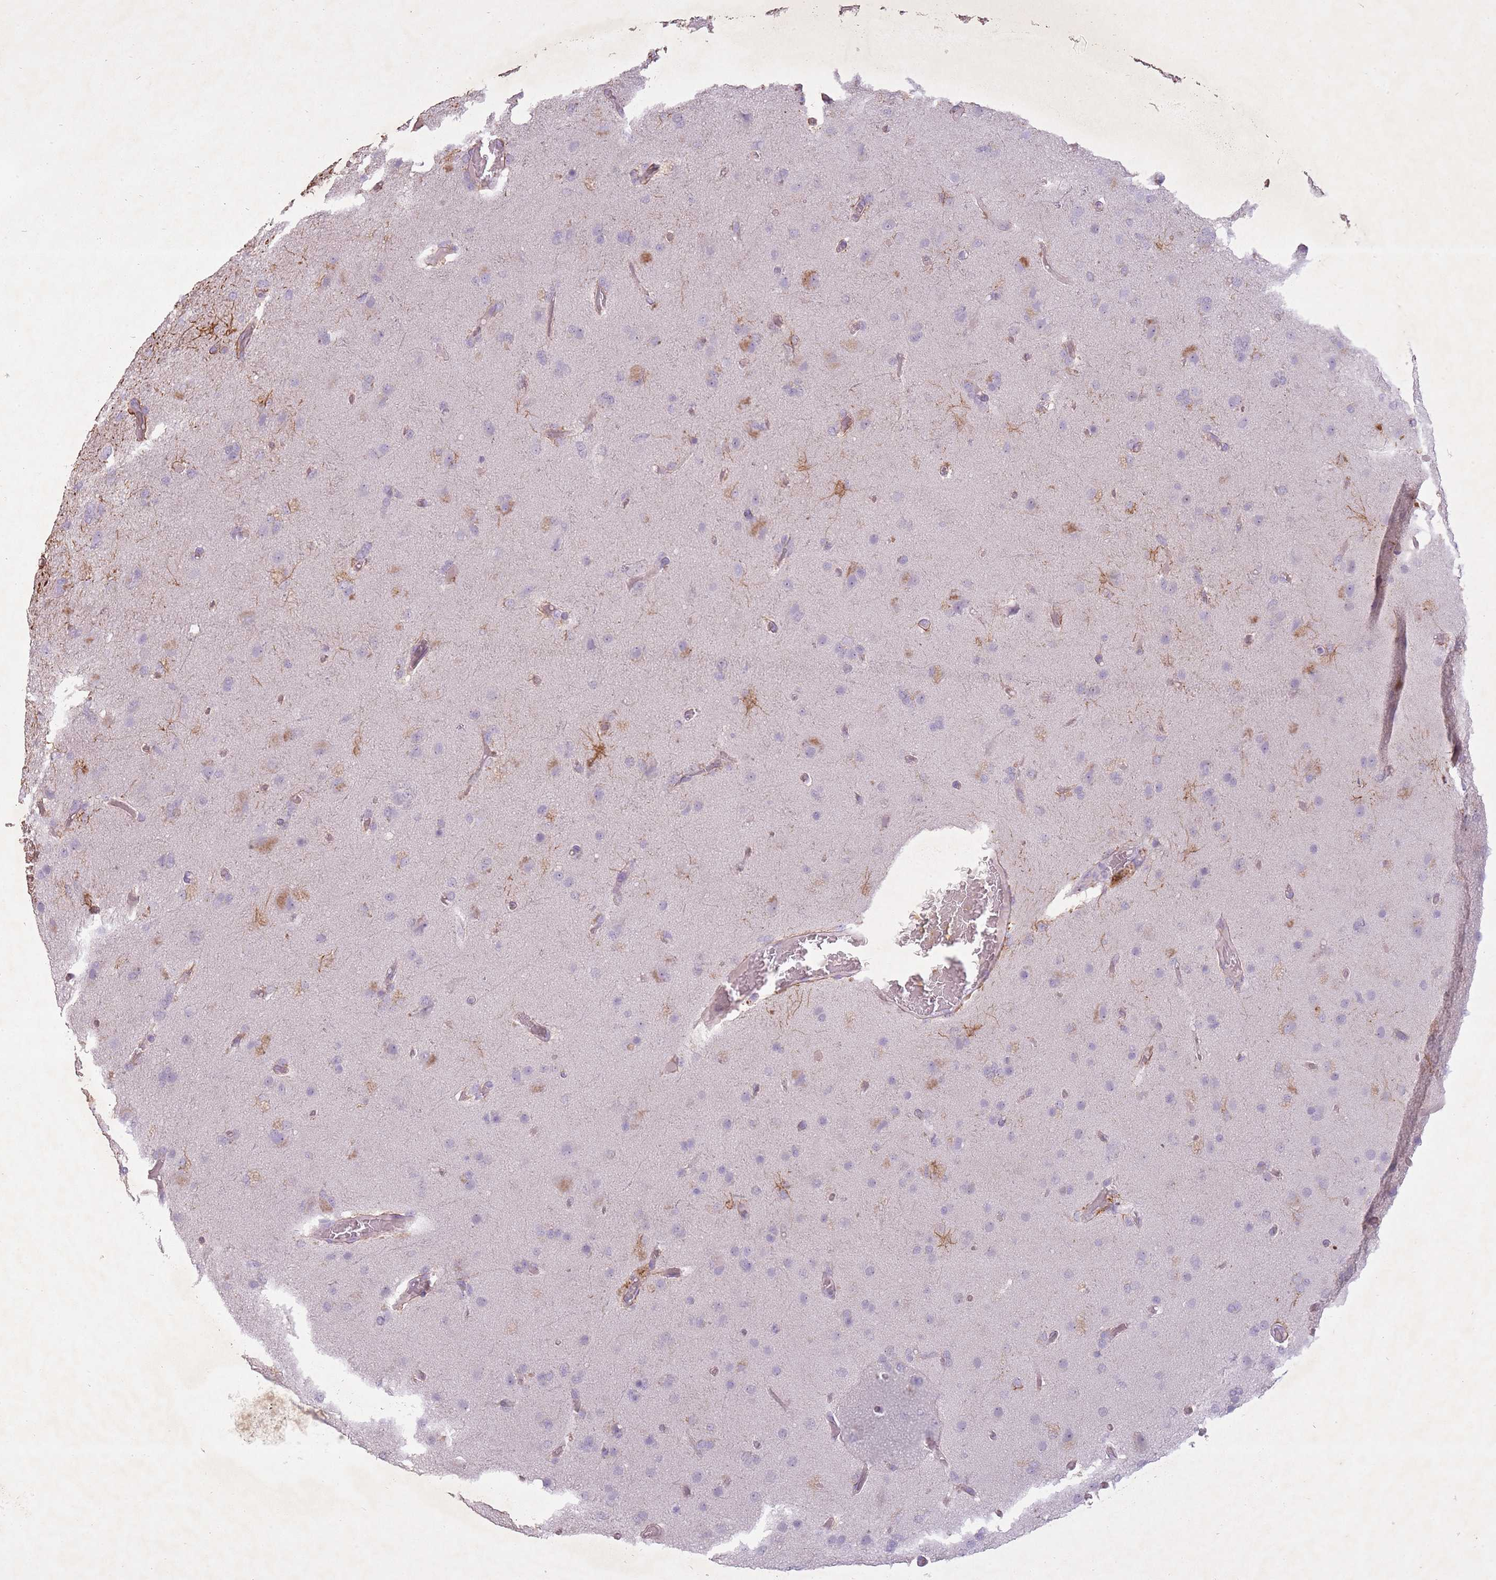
{"staining": {"intensity": "negative", "quantity": "none", "location": "none"}, "tissue": "glioma", "cell_type": "Tumor cells", "image_type": "cancer", "snomed": [{"axis": "morphology", "description": "Glioma, malignant, High grade"}, {"axis": "topography", "description": "Brain"}], "caption": "Tumor cells are negative for brown protein staining in glioma.", "gene": "FAM43B", "patient": {"sex": "female", "age": 74}}